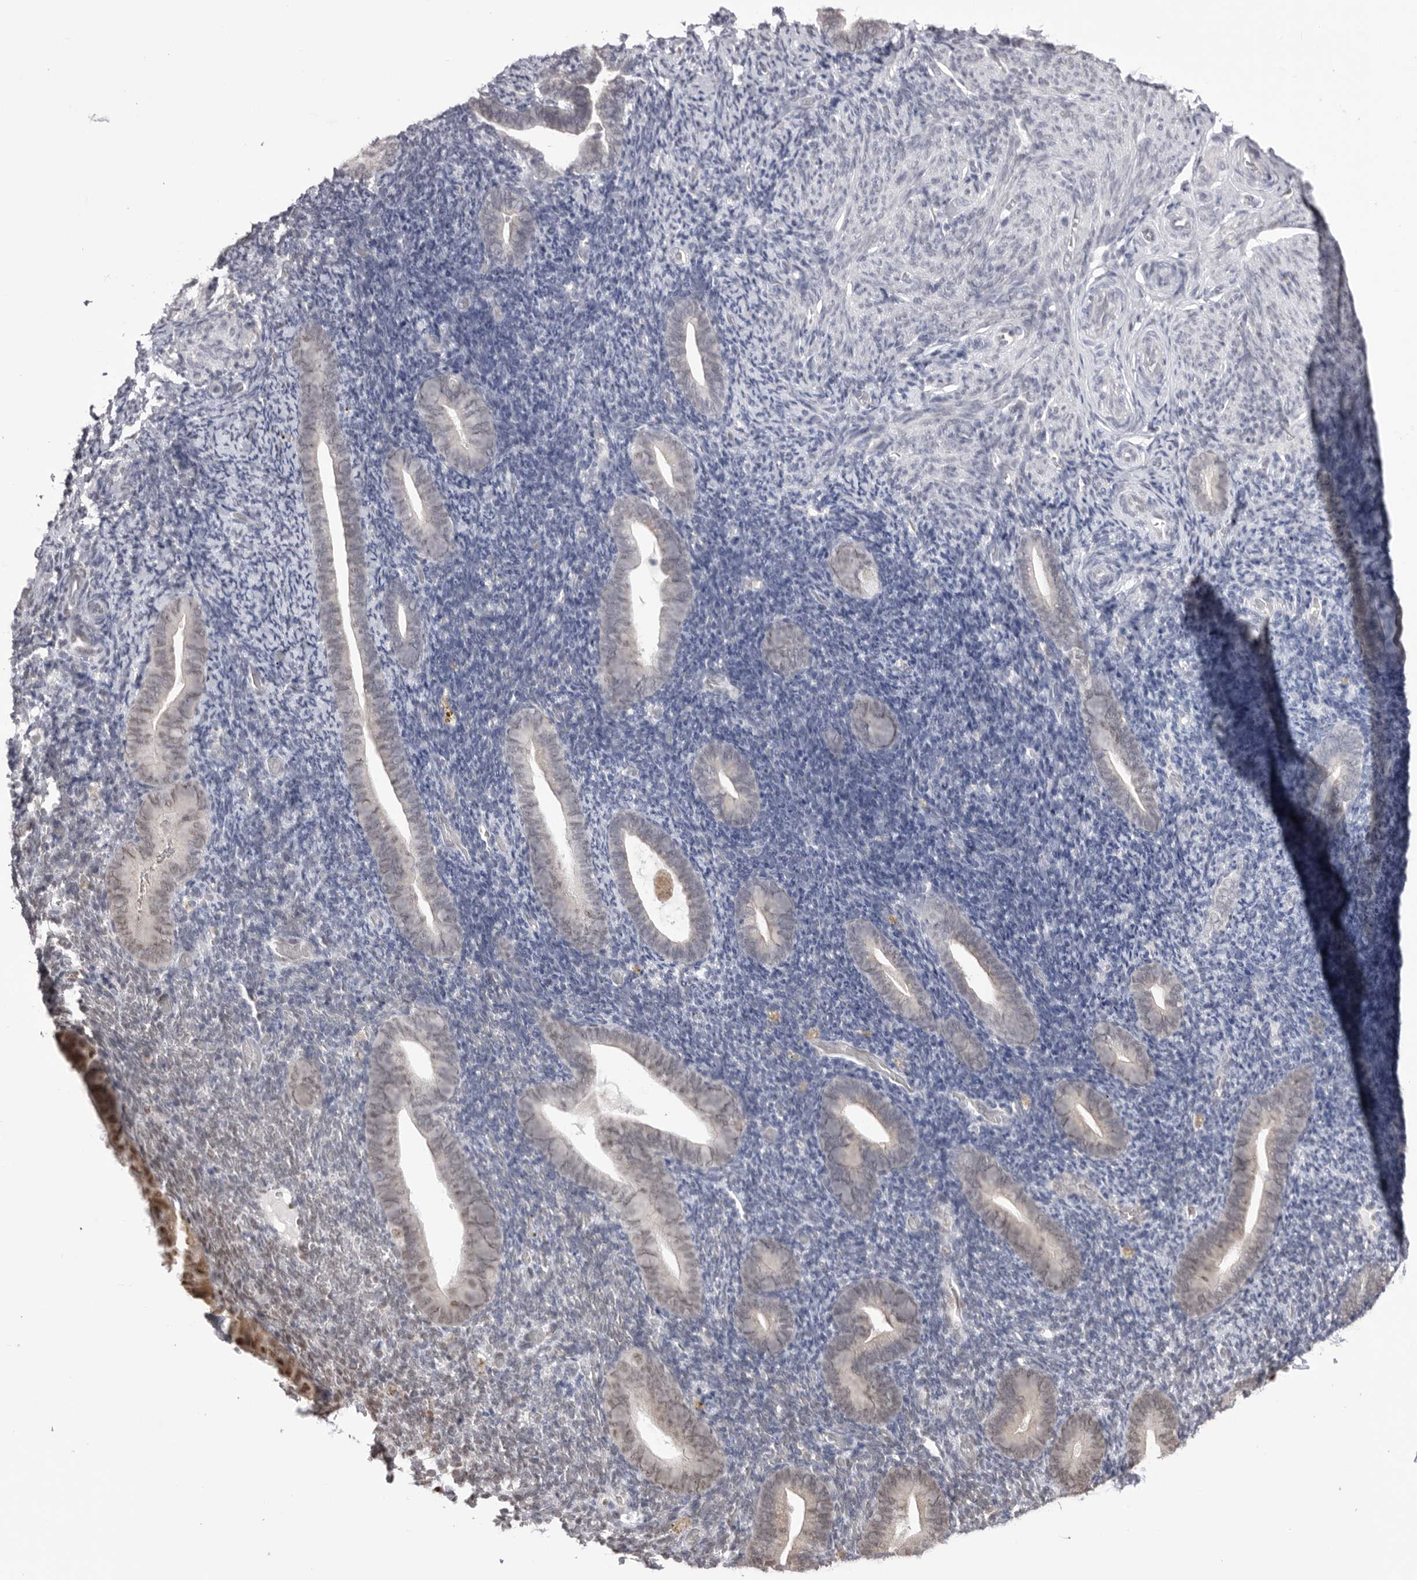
{"staining": {"intensity": "negative", "quantity": "none", "location": "none"}, "tissue": "endometrium", "cell_type": "Cells in endometrial stroma", "image_type": "normal", "snomed": [{"axis": "morphology", "description": "Normal tissue, NOS"}, {"axis": "topography", "description": "Endometrium"}], "caption": "Immunohistochemistry (IHC) micrograph of unremarkable endometrium: human endometrium stained with DAB (3,3'-diaminobenzidine) displays no significant protein expression in cells in endometrial stroma. (Stains: DAB immunohistochemistry (IHC) with hematoxylin counter stain, Microscopy: brightfield microscopy at high magnification).", "gene": "BCLAF3", "patient": {"sex": "female", "age": 51}}